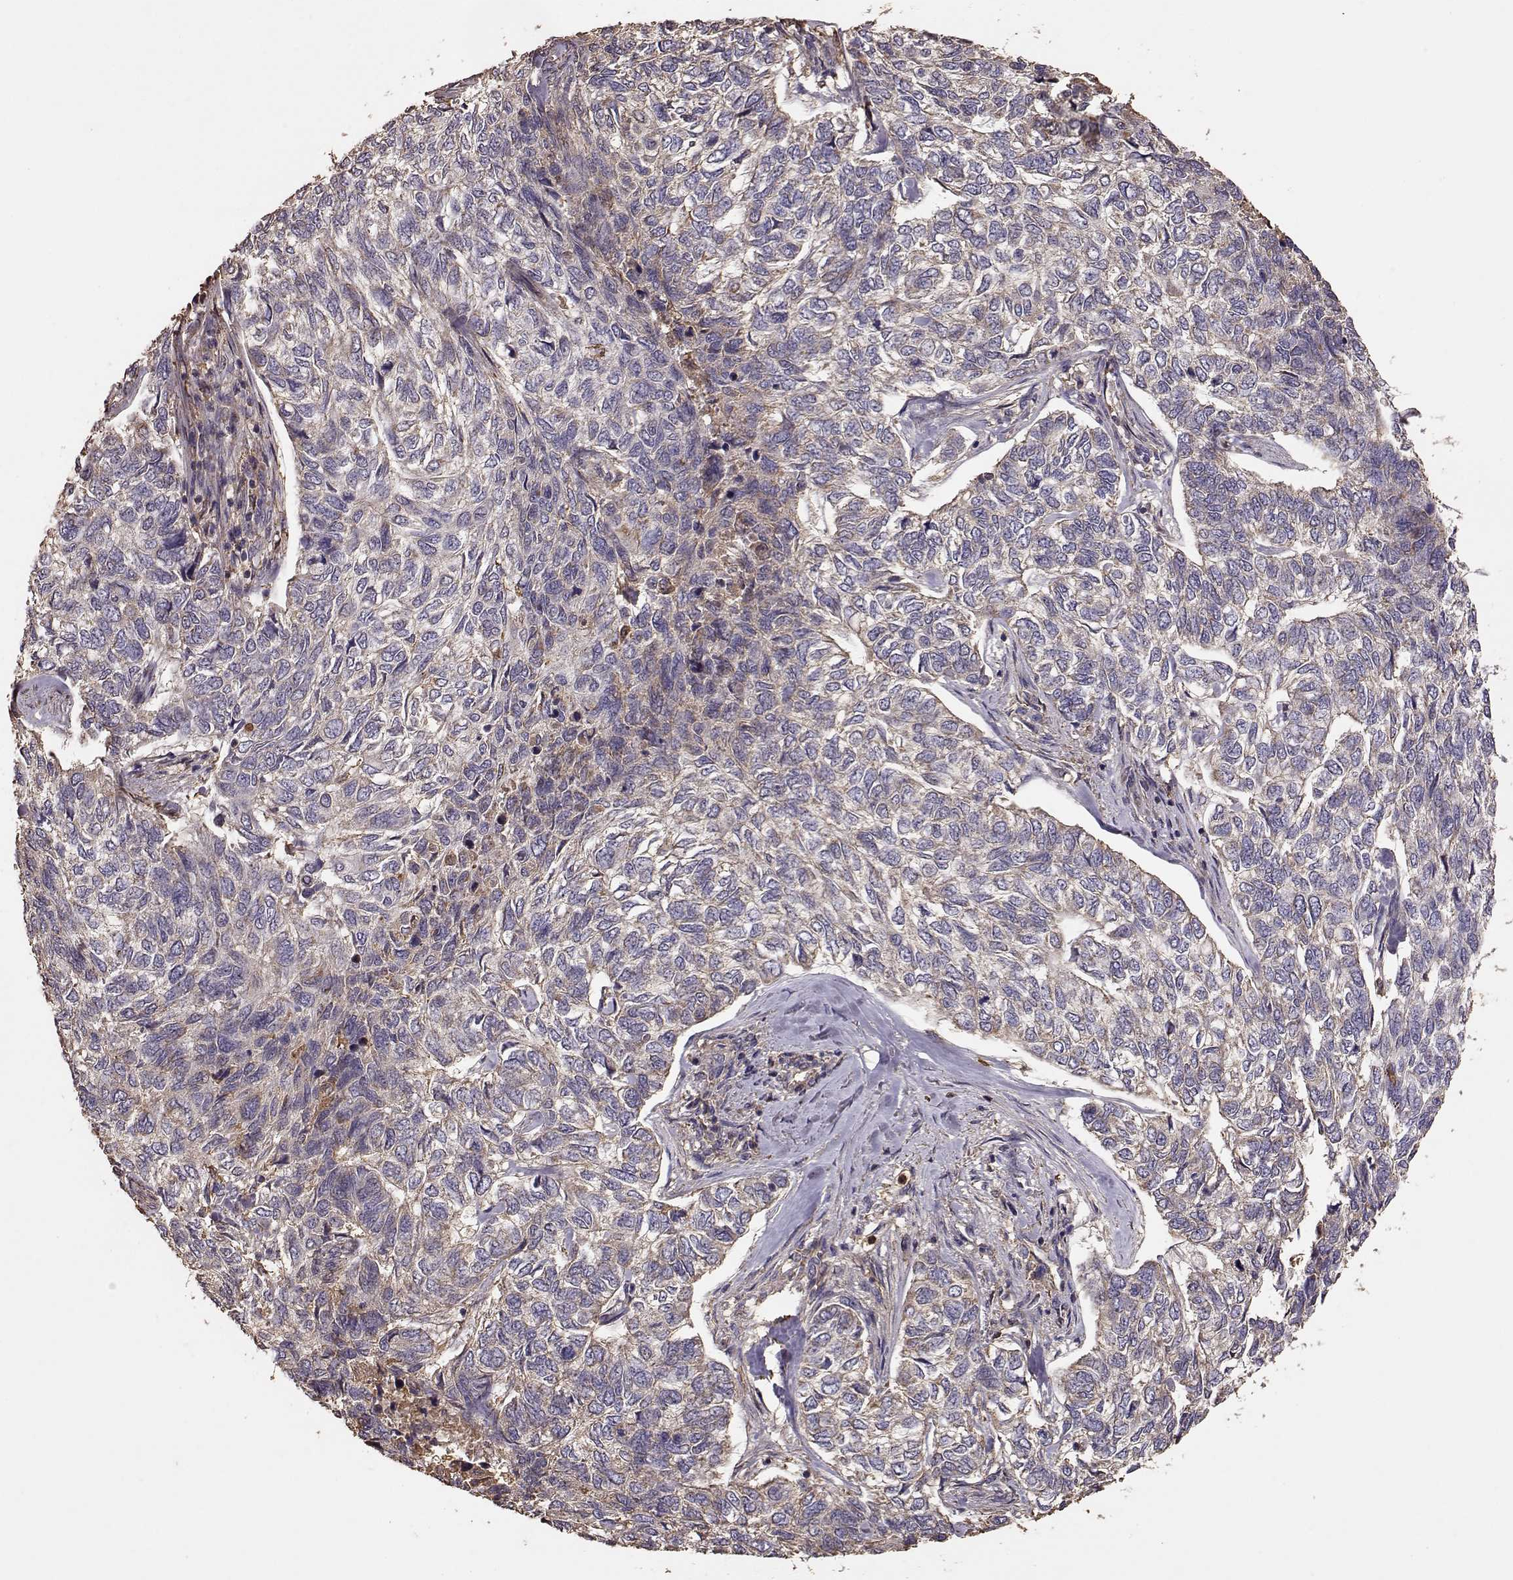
{"staining": {"intensity": "weak", "quantity": ">75%", "location": "cytoplasmic/membranous"}, "tissue": "skin cancer", "cell_type": "Tumor cells", "image_type": "cancer", "snomed": [{"axis": "morphology", "description": "Basal cell carcinoma"}, {"axis": "topography", "description": "Skin"}], "caption": "This image demonstrates basal cell carcinoma (skin) stained with IHC to label a protein in brown. The cytoplasmic/membranous of tumor cells show weak positivity for the protein. Nuclei are counter-stained blue.", "gene": "PTGES2", "patient": {"sex": "female", "age": 65}}